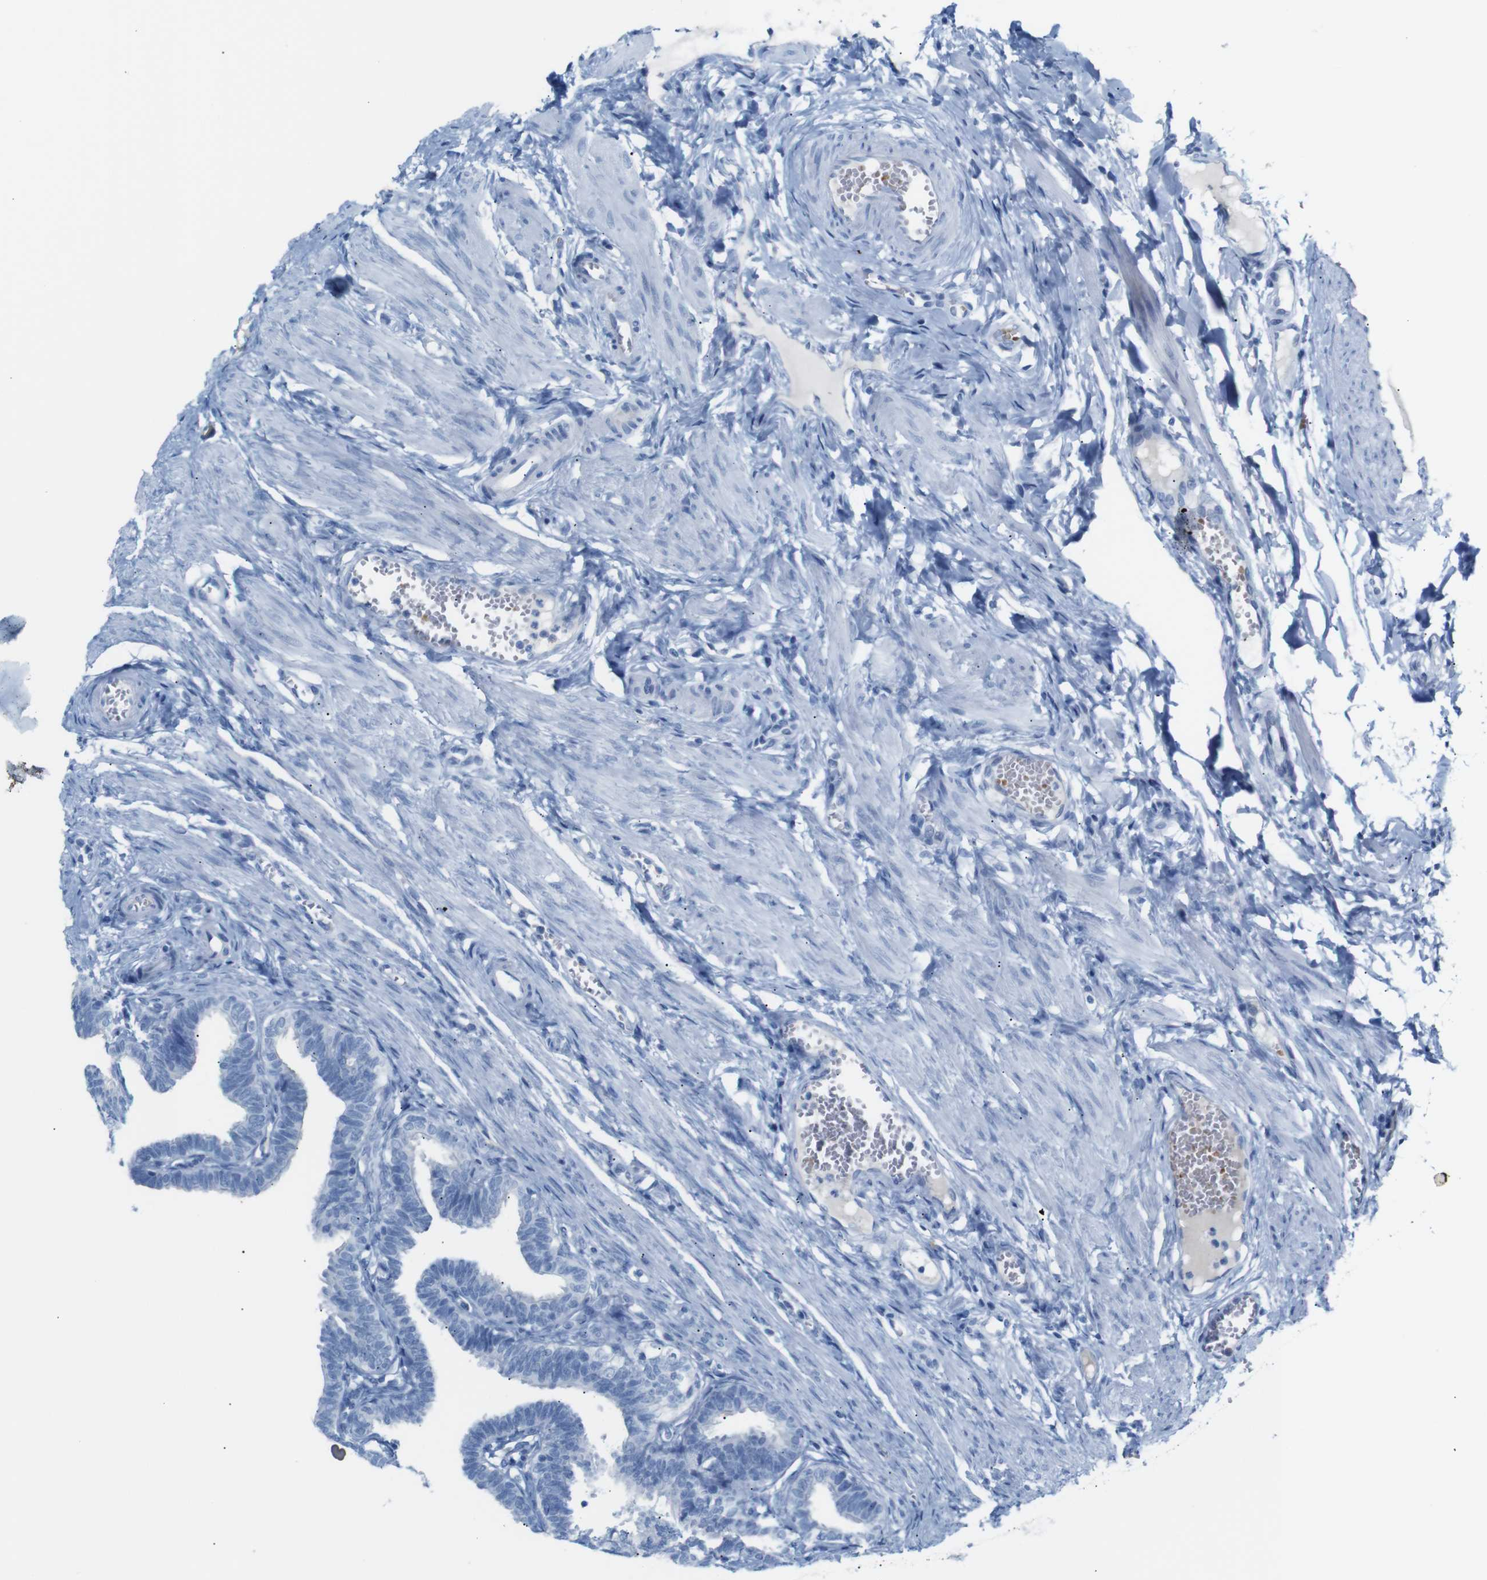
{"staining": {"intensity": "negative", "quantity": "none", "location": "none"}, "tissue": "fallopian tube", "cell_type": "Glandular cells", "image_type": "normal", "snomed": [{"axis": "morphology", "description": "Normal tissue, NOS"}, {"axis": "topography", "description": "Fallopian tube"}, {"axis": "topography", "description": "Ovary"}], "caption": "This is an immunohistochemistry histopathology image of normal fallopian tube. There is no positivity in glandular cells.", "gene": "ERVMER34", "patient": {"sex": "female", "age": 23}}